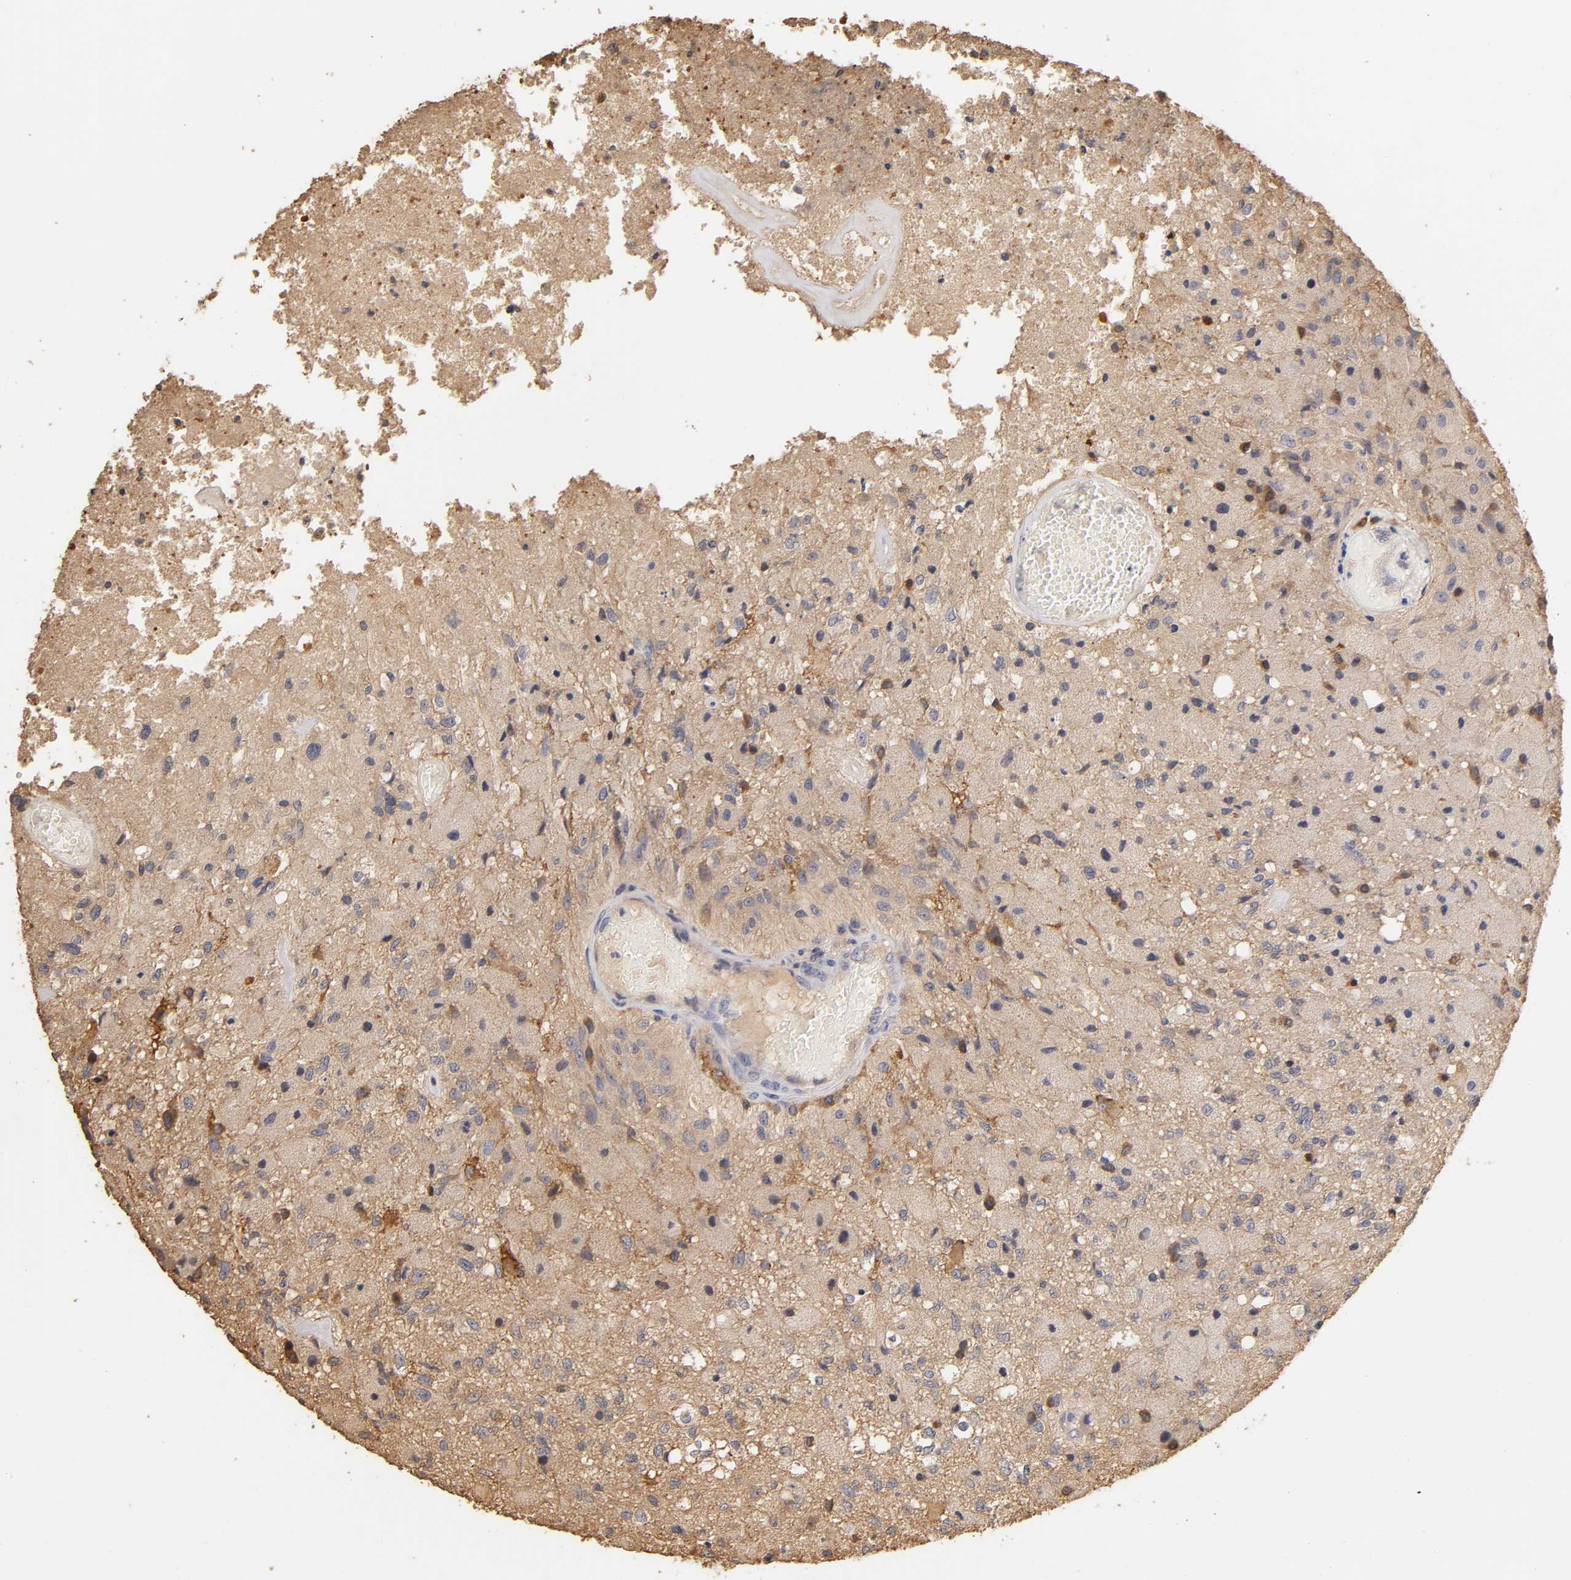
{"staining": {"intensity": "moderate", "quantity": "<25%", "location": "cytoplasmic/membranous"}, "tissue": "glioma", "cell_type": "Tumor cells", "image_type": "cancer", "snomed": [{"axis": "morphology", "description": "Normal tissue, NOS"}, {"axis": "morphology", "description": "Glioma, malignant, High grade"}, {"axis": "topography", "description": "Cerebral cortex"}], "caption": "DAB (3,3'-diaminobenzidine) immunohistochemical staining of human high-grade glioma (malignant) reveals moderate cytoplasmic/membranous protein positivity in approximately <25% of tumor cells.", "gene": "VSIG4", "patient": {"sex": "male", "age": 77}}